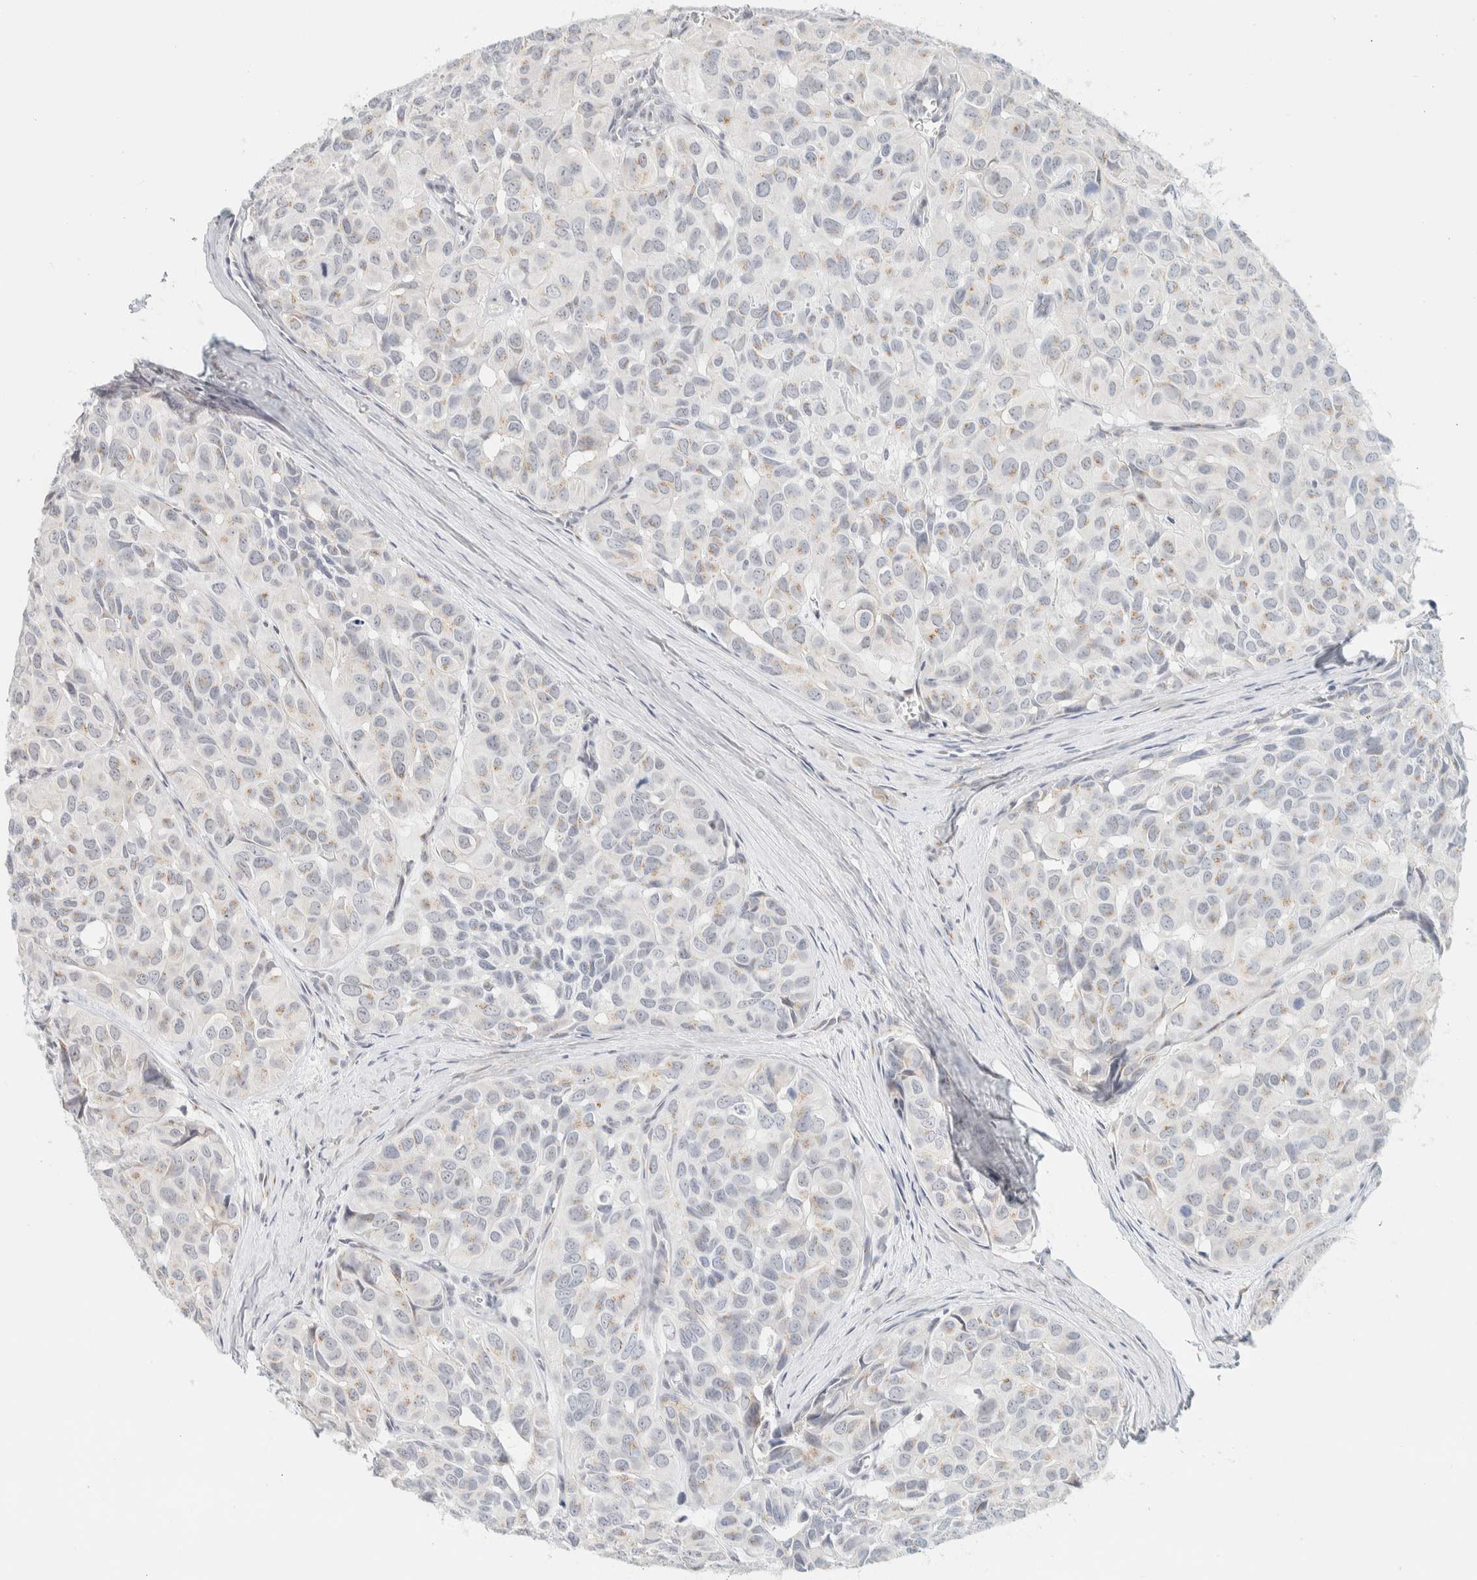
{"staining": {"intensity": "weak", "quantity": "<25%", "location": "cytoplasmic/membranous"}, "tissue": "head and neck cancer", "cell_type": "Tumor cells", "image_type": "cancer", "snomed": [{"axis": "morphology", "description": "Adenocarcinoma, NOS"}, {"axis": "topography", "description": "Salivary gland, NOS"}, {"axis": "topography", "description": "Head-Neck"}], "caption": "The IHC photomicrograph has no significant positivity in tumor cells of head and neck adenocarcinoma tissue.", "gene": "SPNS3", "patient": {"sex": "female", "age": 76}}